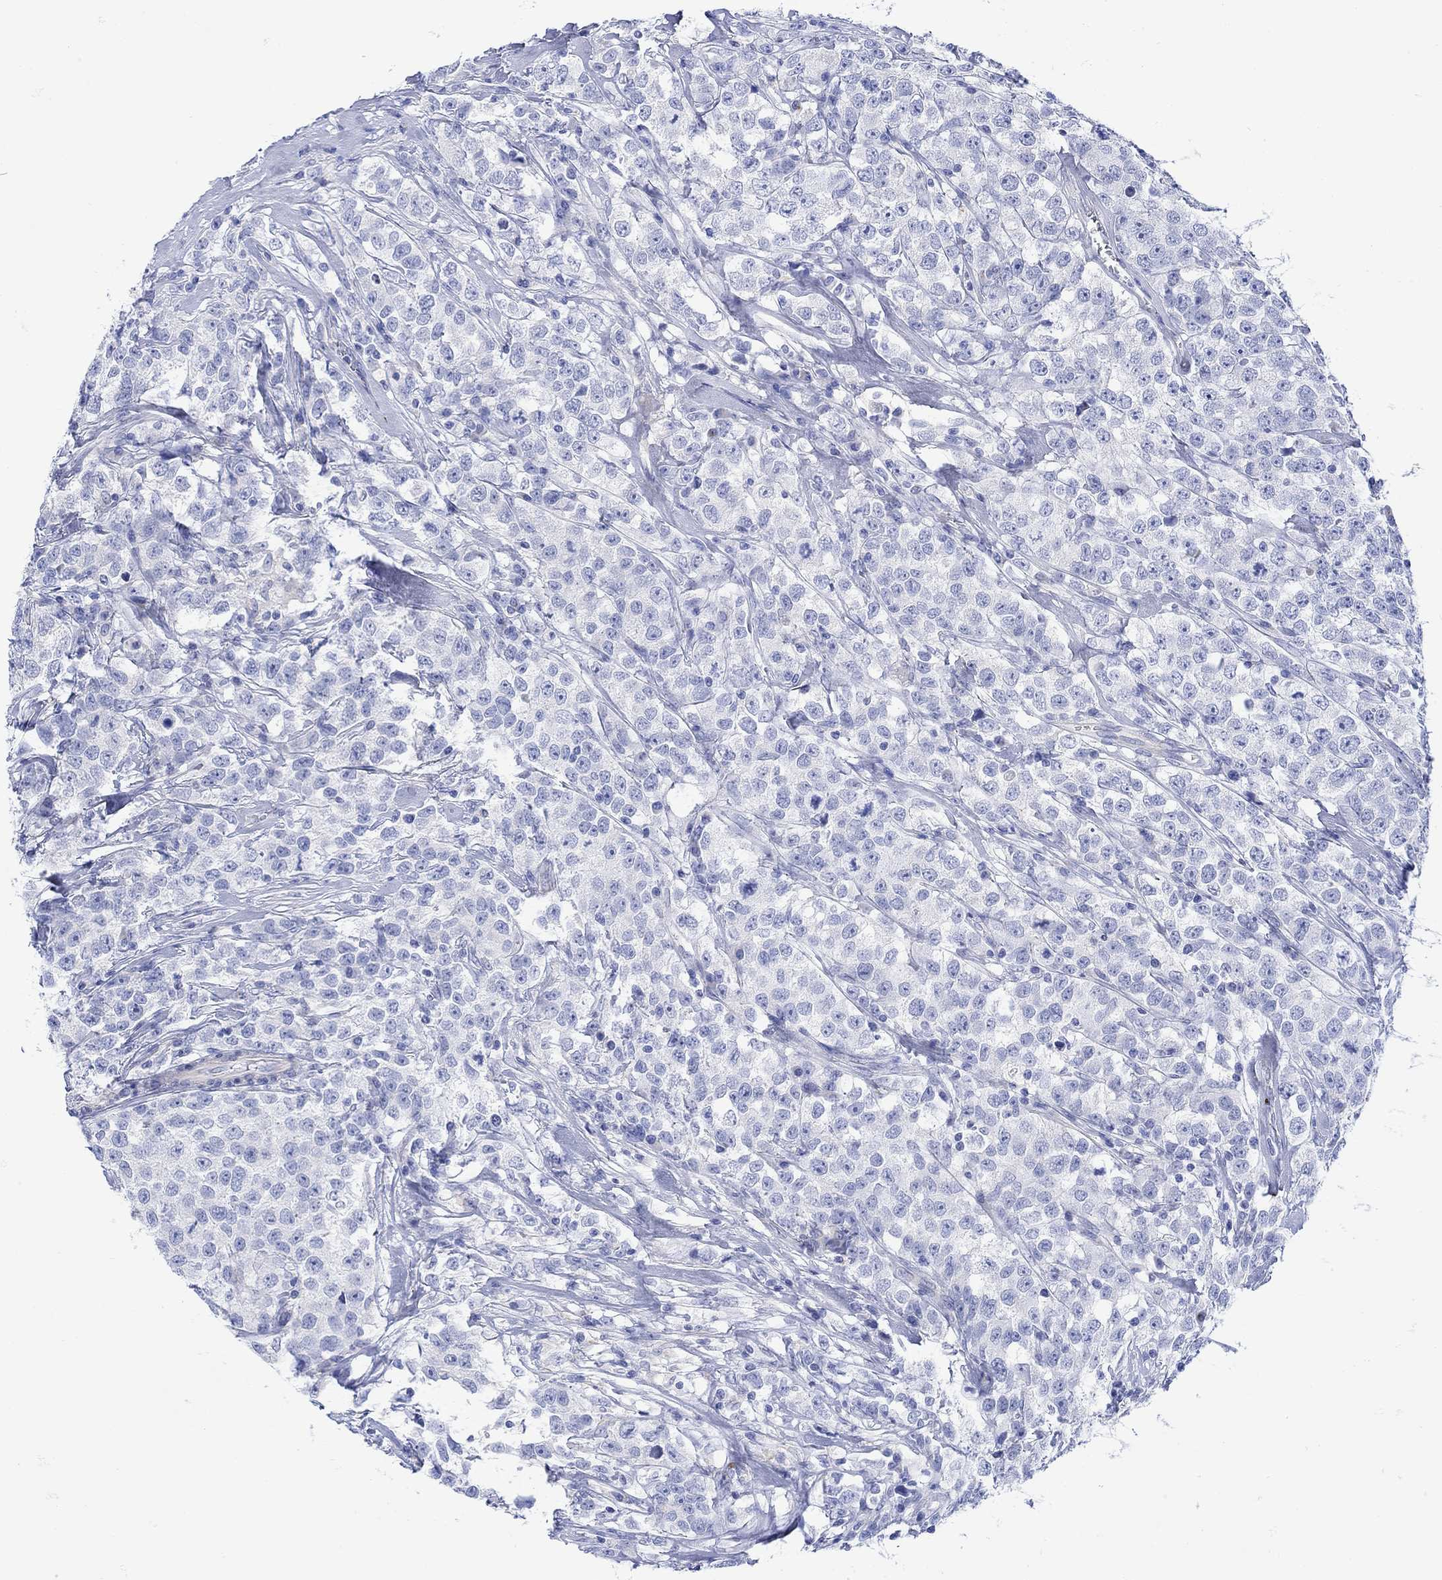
{"staining": {"intensity": "negative", "quantity": "none", "location": "none"}, "tissue": "testis cancer", "cell_type": "Tumor cells", "image_type": "cancer", "snomed": [{"axis": "morphology", "description": "Seminoma, NOS"}, {"axis": "topography", "description": "Testis"}], "caption": "Immunohistochemical staining of human seminoma (testis) exhibits no significant positivity in tumor cells.", "gene": "ANKMY1", "patient": {"sex": "male", "age": 59}}